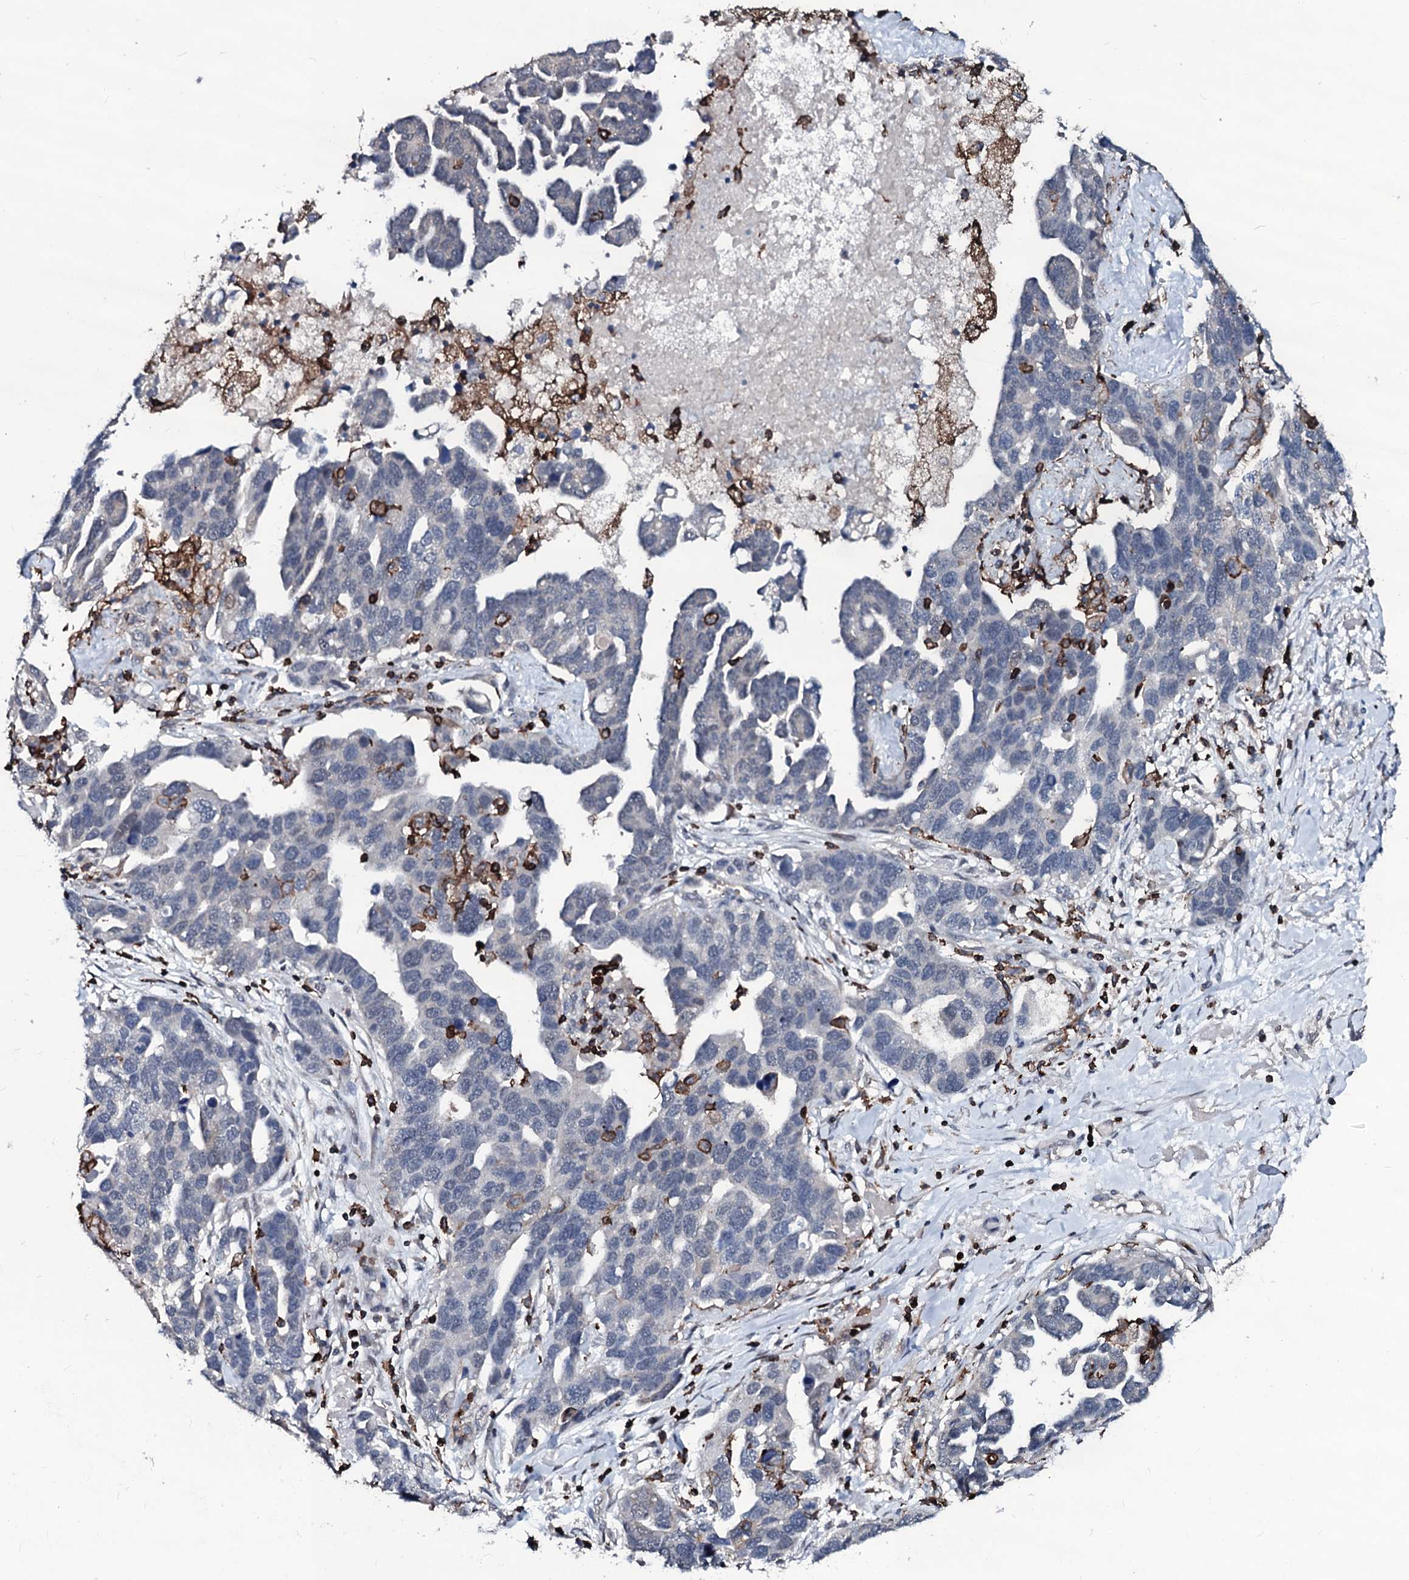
{"staining": {"intensity": "negative", "quantity": "none", "location": "none"}, "tissue": "ovarian cancer", "cell_type": "Tumor cells", "image_type": "cancer", "snomed": [{"axis": "morphology", "description": "Cystadenocarcinoma, serous, NOS"}, {"axis": "topography", "description": "Ovary"}], "caption": "Human ovarian cancer stained for a protein using immunohistochemistry (IHC) reveals no expression in tumor cells.", "gene": "OGFOD2", "patient": {"sex": "female", "age": 54}}